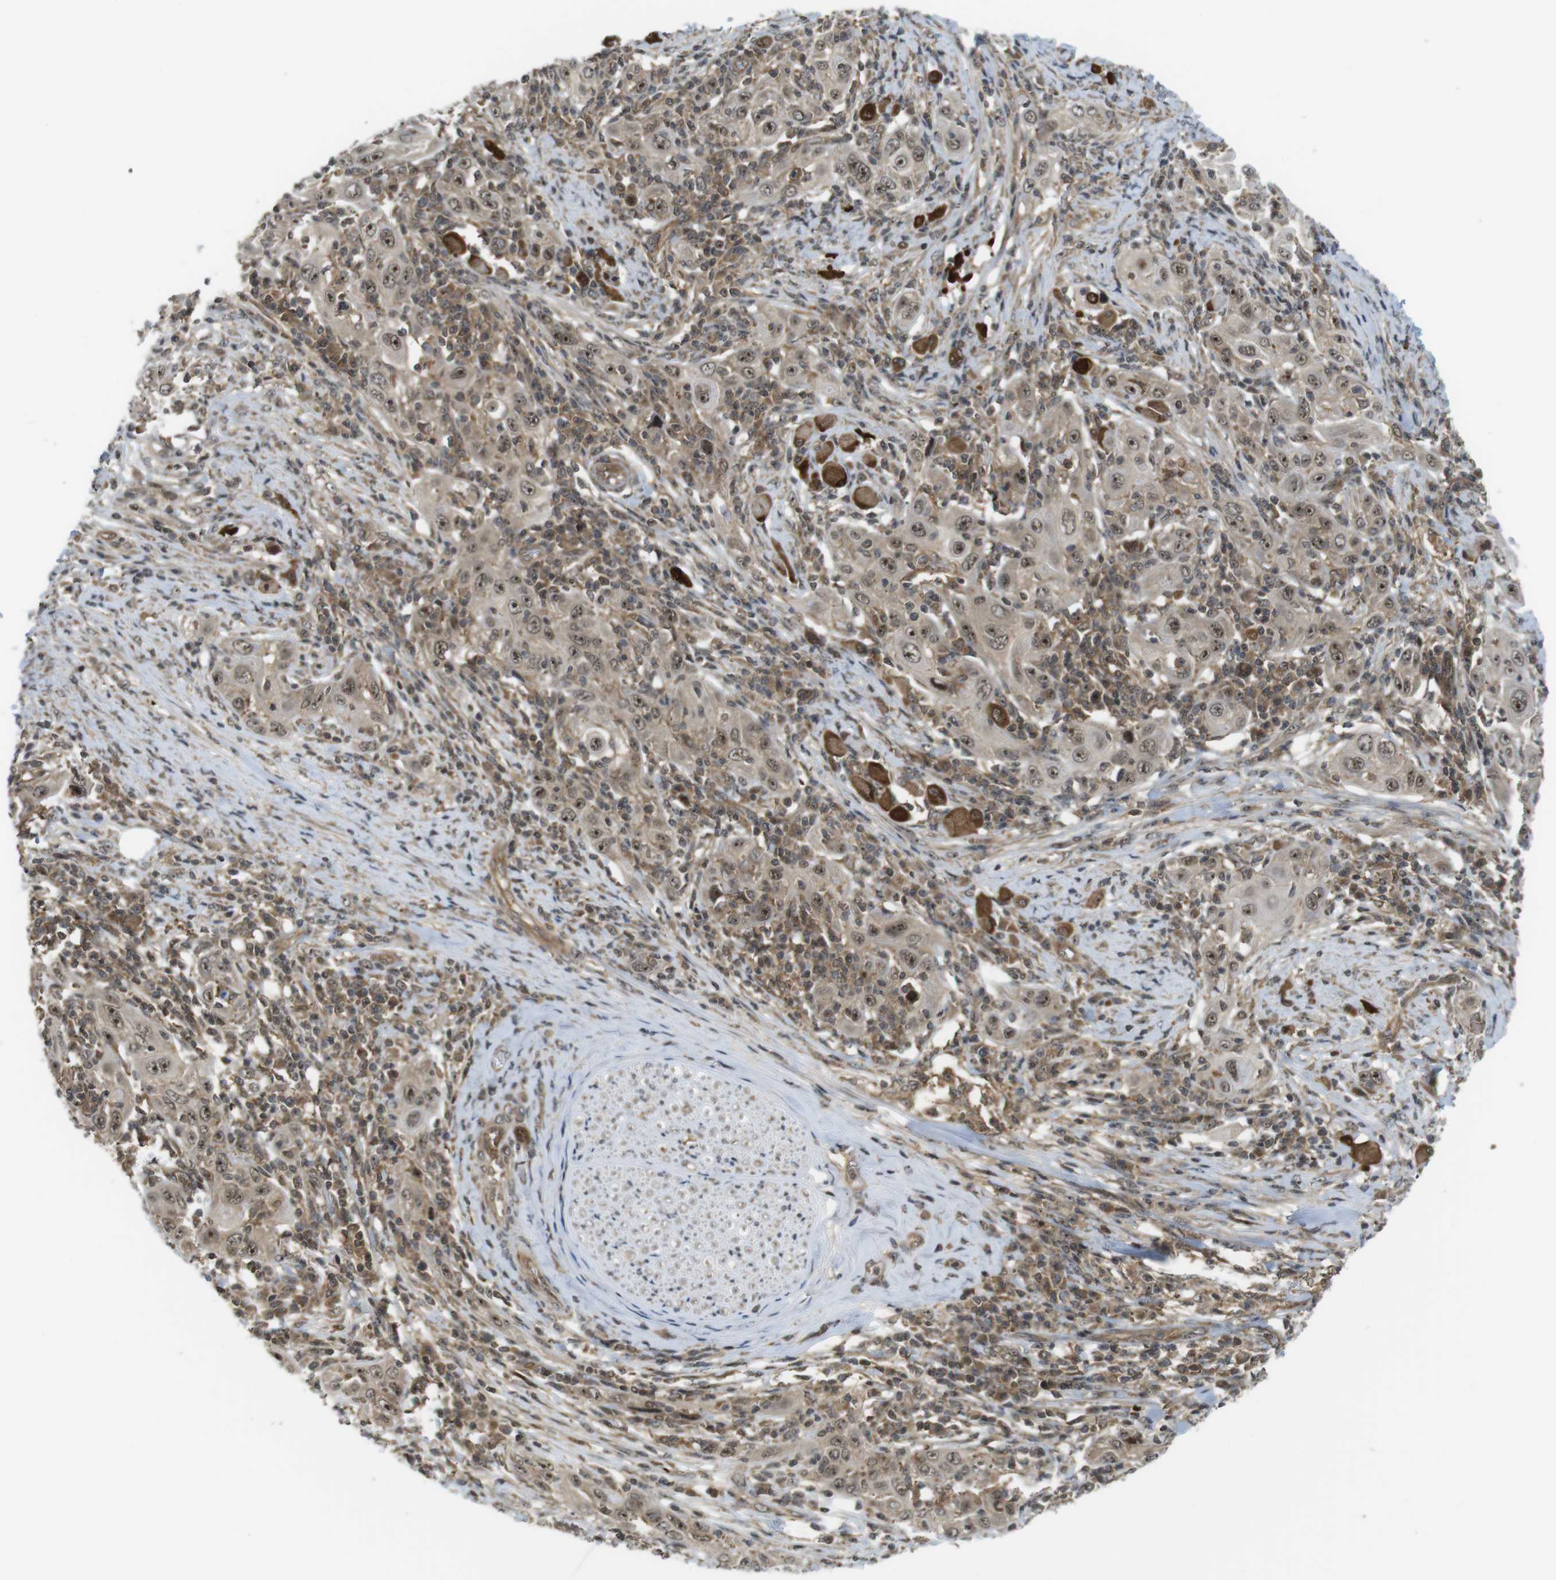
{"staining": {"intensity": "moderate", "quantity": ">75%", "location": "cytoplasmic/membranous,nuclear"}, "tissue": "skin cancer", "cell_type": "Tumor cells", "image_type": "cancer", "snomed": [{"axis": "morphology", "description": "Squamous cell carcinoma, NOS"}, {"axis": "topography", "description": "Skin"}], "caption": "This is an image of immunohistochemistry staining of skin cancer (squamous cell carcinoma), which shows moderate staining in the cytoplasmic/membranous and nuclear of tumor cells.", "gene": "CC2D1A", "patient": {"sex": "female", "age": 88}}